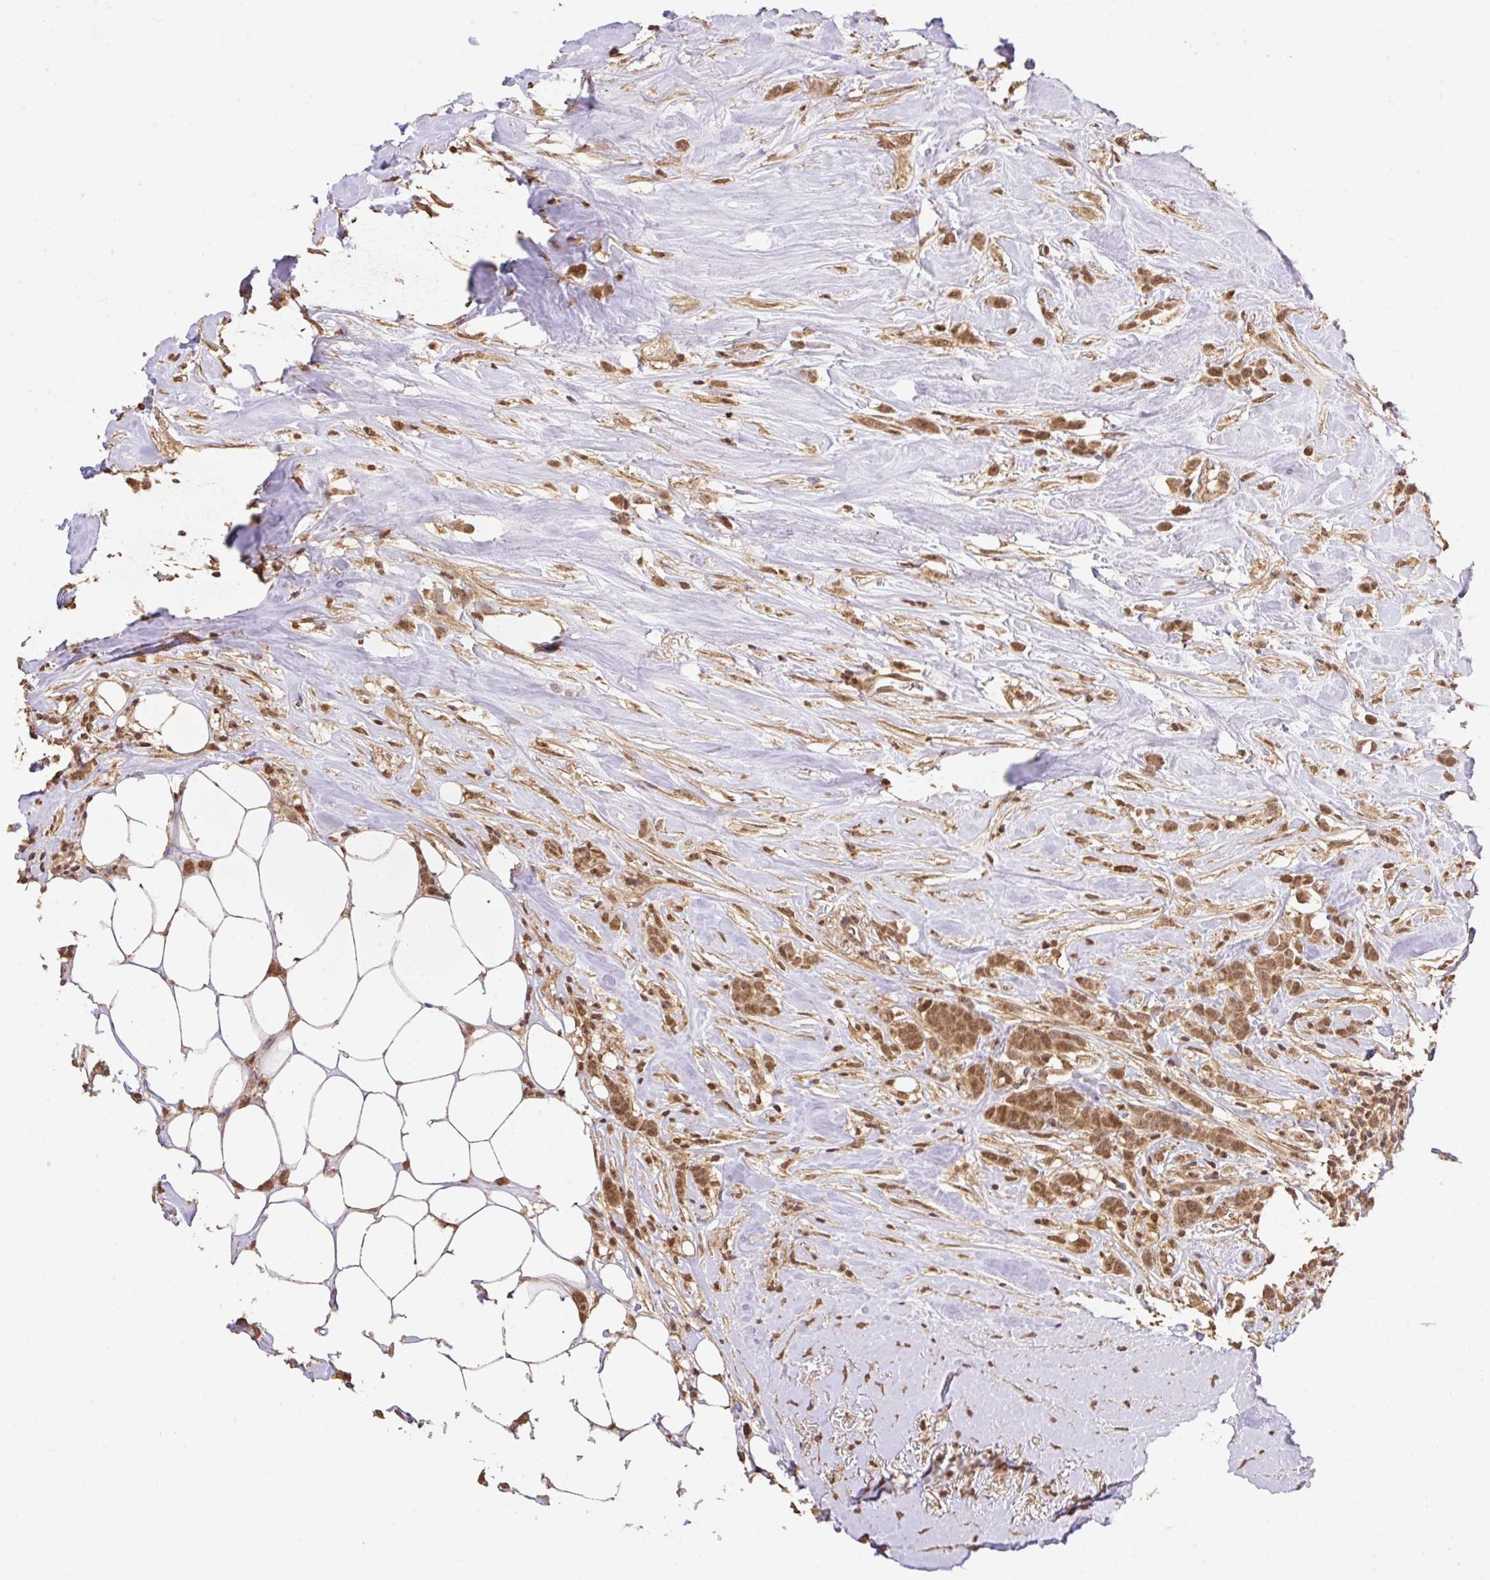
{"staining": {"intensity": "moderate", "quantity": ">75%", "location": "cytoplasmic/membranous,nuclear"}, "tissue": "breast cancer", "cell_type": "Tumor cells", "image_type": "cancer", "snomed": [{"axis": "morphology", "description": "Duct carcinoma"}, {"axis": "topography", "description": "Breast"}], "caption": "About >75% of tumor cells in breast infiltrating ductal carcinoma show moderate cytoplasmic/membranous and nuclear protein positivity as visualized by brown immunohistochemical staining.", "gene": "VPS25", "patient": {"sex": "female", "age": 80}}